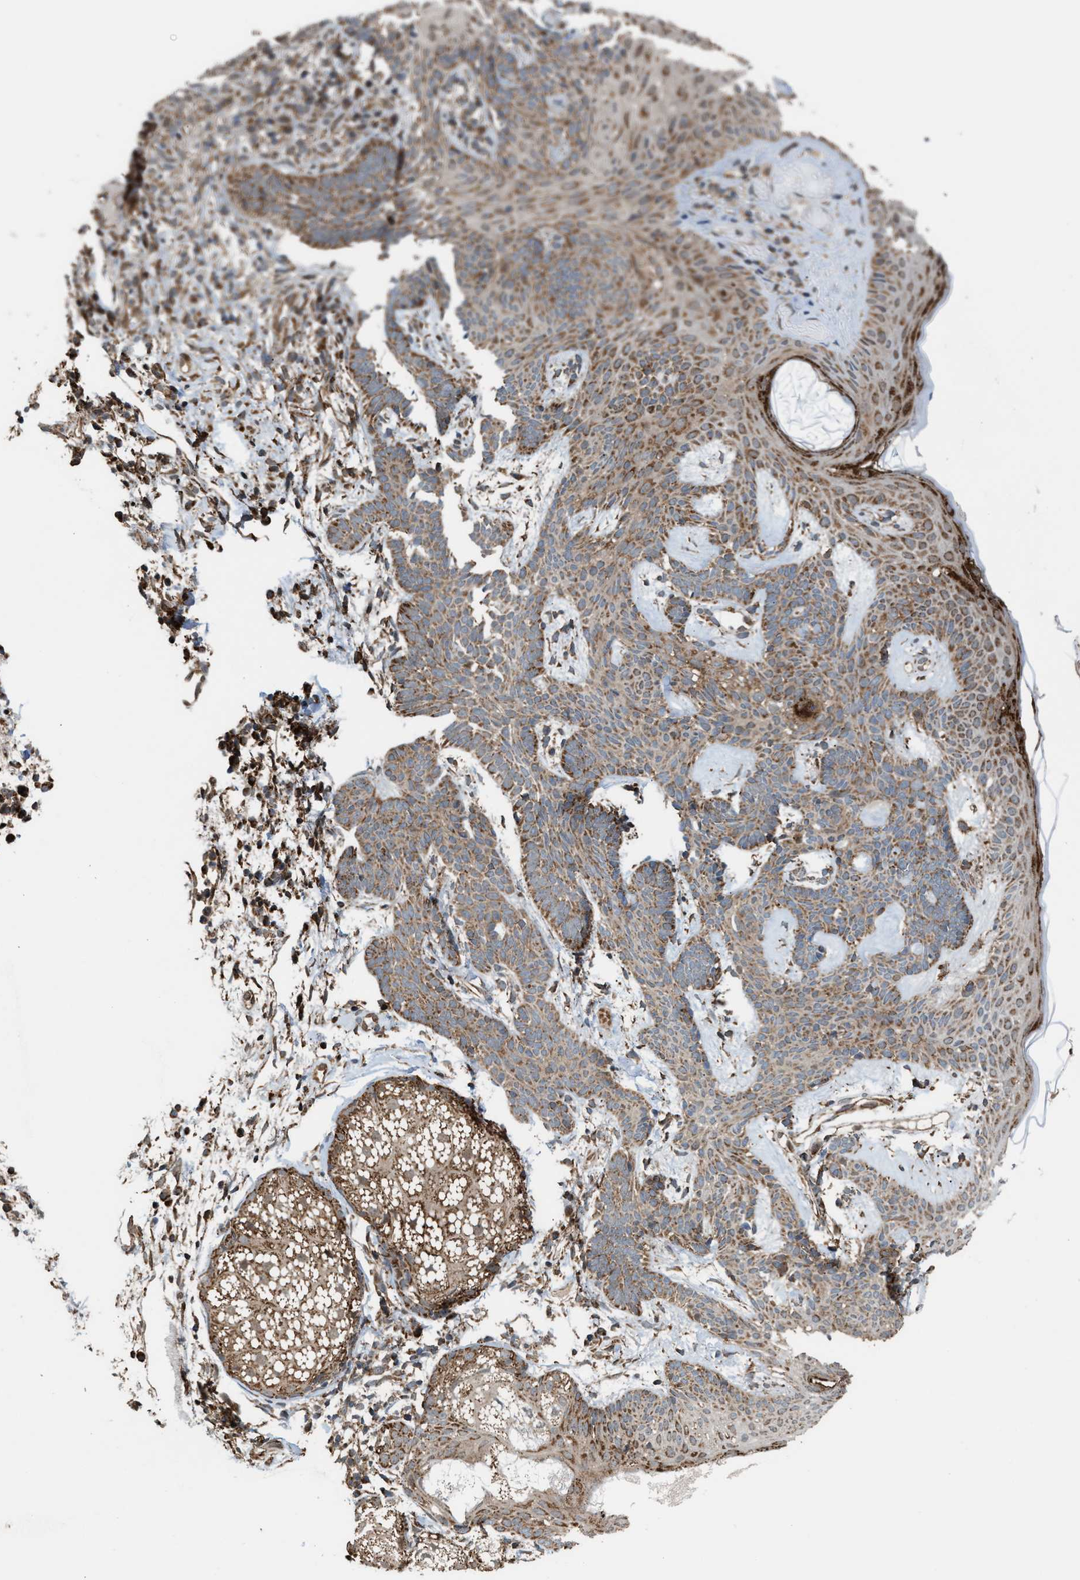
{"staining": {"intensity": "moderate", "quantity": ">75%", "location": "cytoplasmic/membranous"}, "tissue": "skin cancer", "cell_type": "Tumor cells", "image_type": "cancer", "snomed": [{"axis": "morphology", "description": "Developmental malformation"}, {"axis": "morphology", "description": "Basal cell carcinoma"}, {"axis": "topography", "description": "Skin"}], "caption": "A high-resolution histopathology image shows IHC staining of basal cell carcinoma (skin), which reveals moderate cytoplasmic/membranous staining in approximately >75% of tumor cells.", "gene": "SGSM2", "patient": {"sex": "female", "age": 62}}